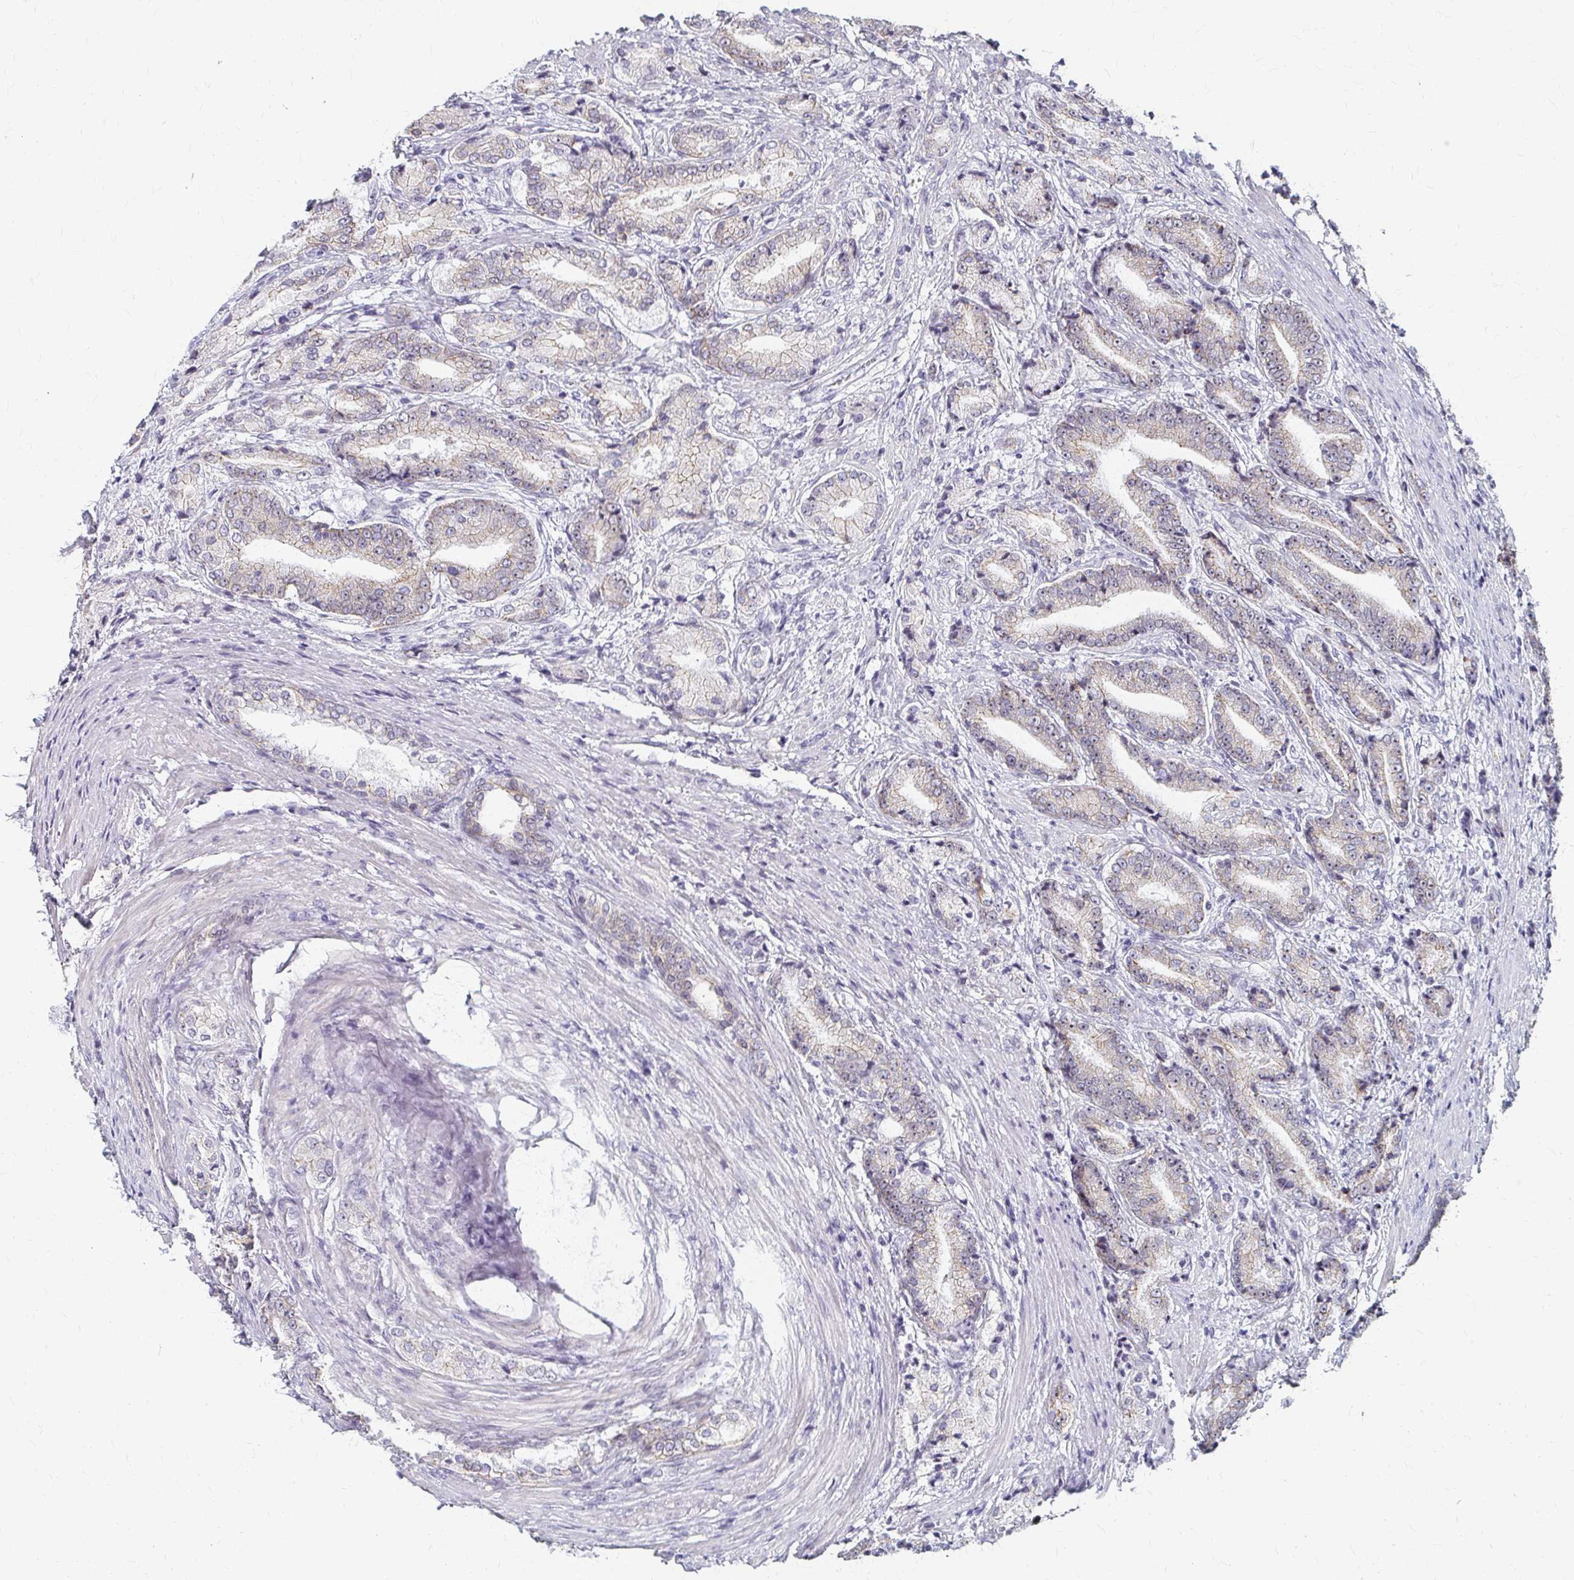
{"staining": {"intensity": "negative", "quantity": "none", "location": "none"}, "tissue": "prostate cancer", "cell_type": "Tumor cells", "image_type": "cancer", "snomed": [{"axis": "morphology", "description": "Adenocarcinoma, High grade"}, {"axis": "topography", "description": "Prostate and seminal vesicle, NOS"}], "caption": "IHC of prostate adenocarcinoma (high-grade) shows no positivity in tumor cells.", "gene": "PES1", "patient": {"sex": "male", "age": 61}}